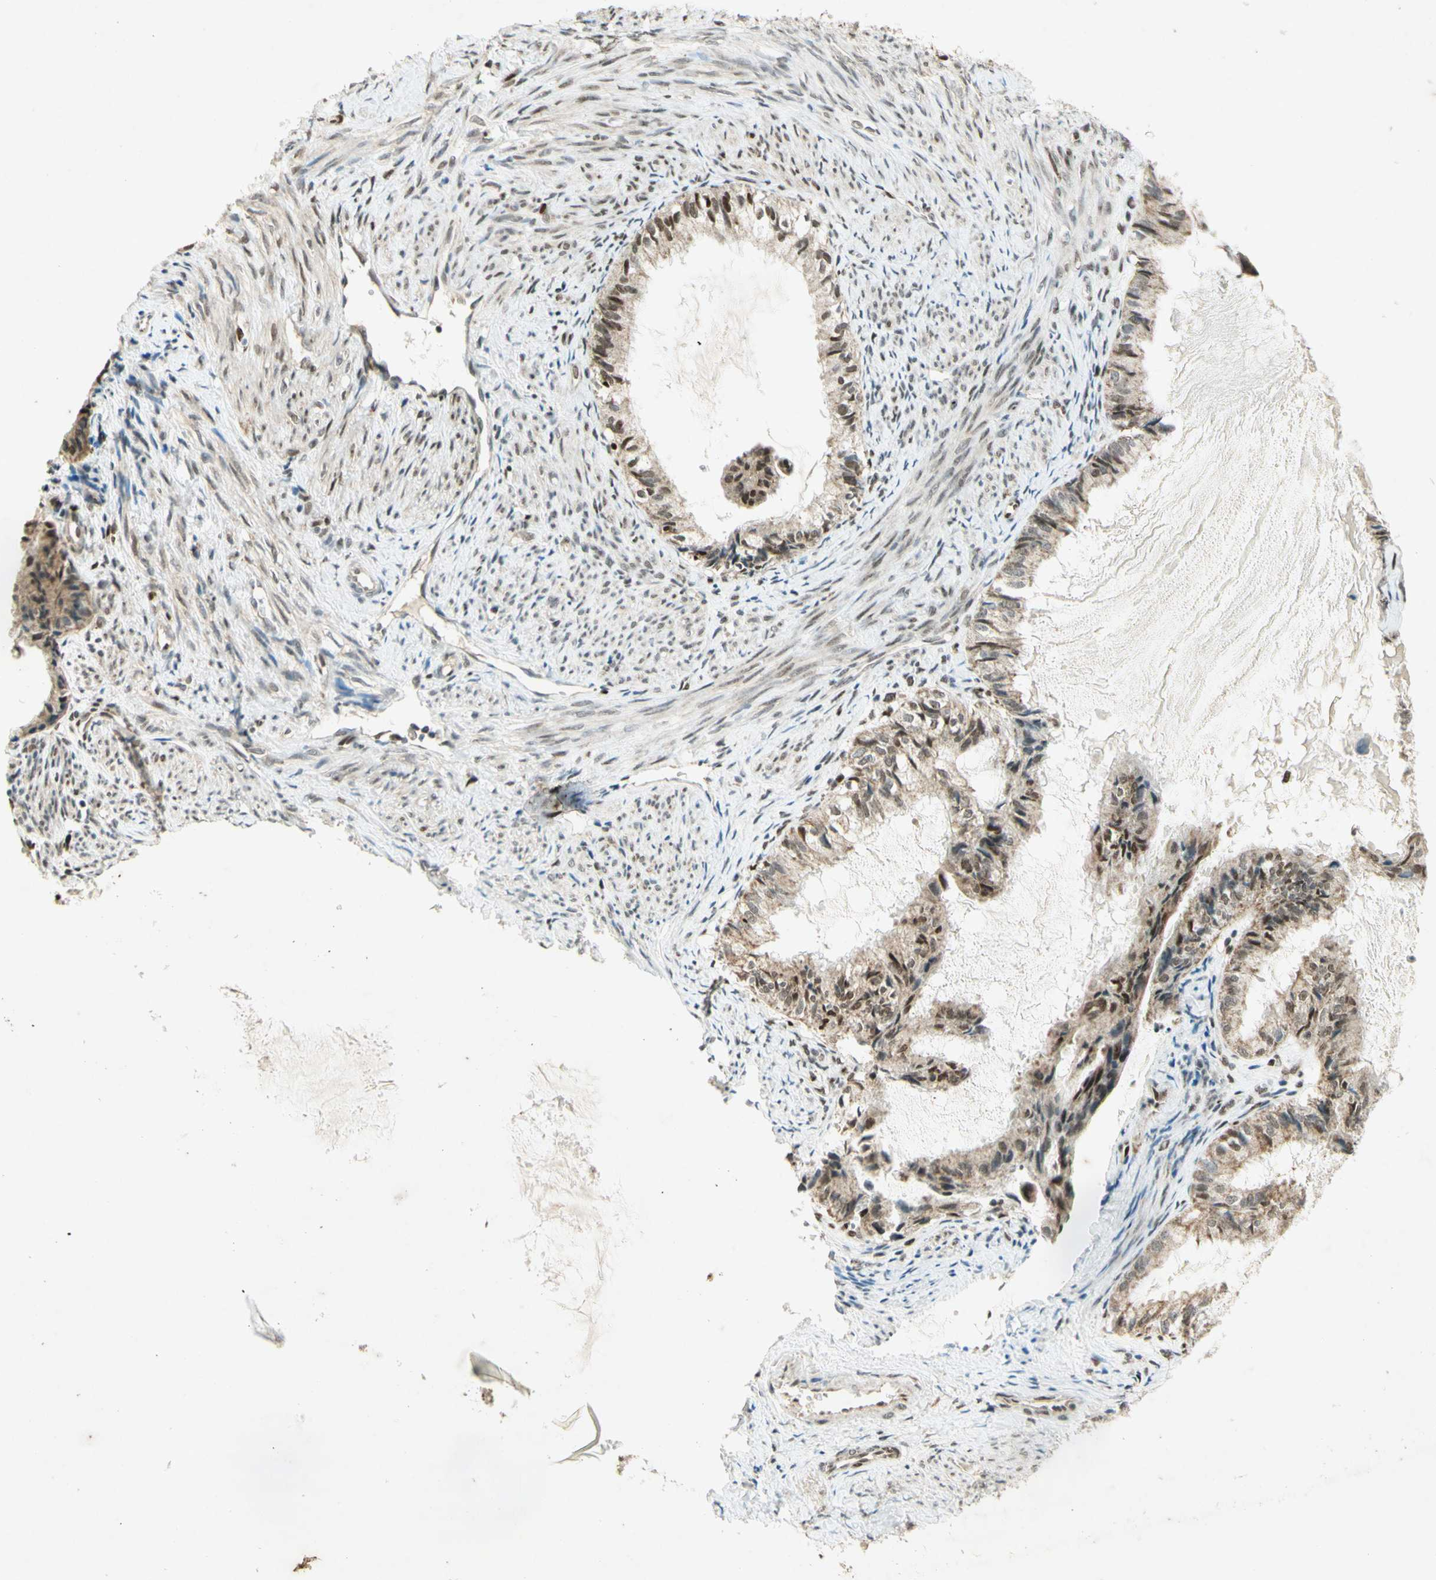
{"staining": {"intensity": "strong", "quantity": "25%-75%", "location": "nuclear"}, "tissue": "cervical cancer", "cell_type": "Tumor cells", "image_type": "cancer", "snomed": [{"axis": "morphology", "description": "Normal tissue, NOS"}, {"axis": "morphology", "description": "Adenocarcinoma, NOS"}, {"axis": "topography", "description": "Cervix"}, {"axis": "topography", "description": "Endometrium"}], "caption": "Cervical adenocarcinoma was stained to show a protein in brown. There is high levels of strong nuclear positivity in approximately 25%-75% of tumor cells. The staining was performed using DAB to visualize the protein expression in brown, while the nuclei were stained in blue with hematoxylin (Magnification: 20x).", "gene": "DNMT3A", "patient": {"sex": "female", "age": 86}}